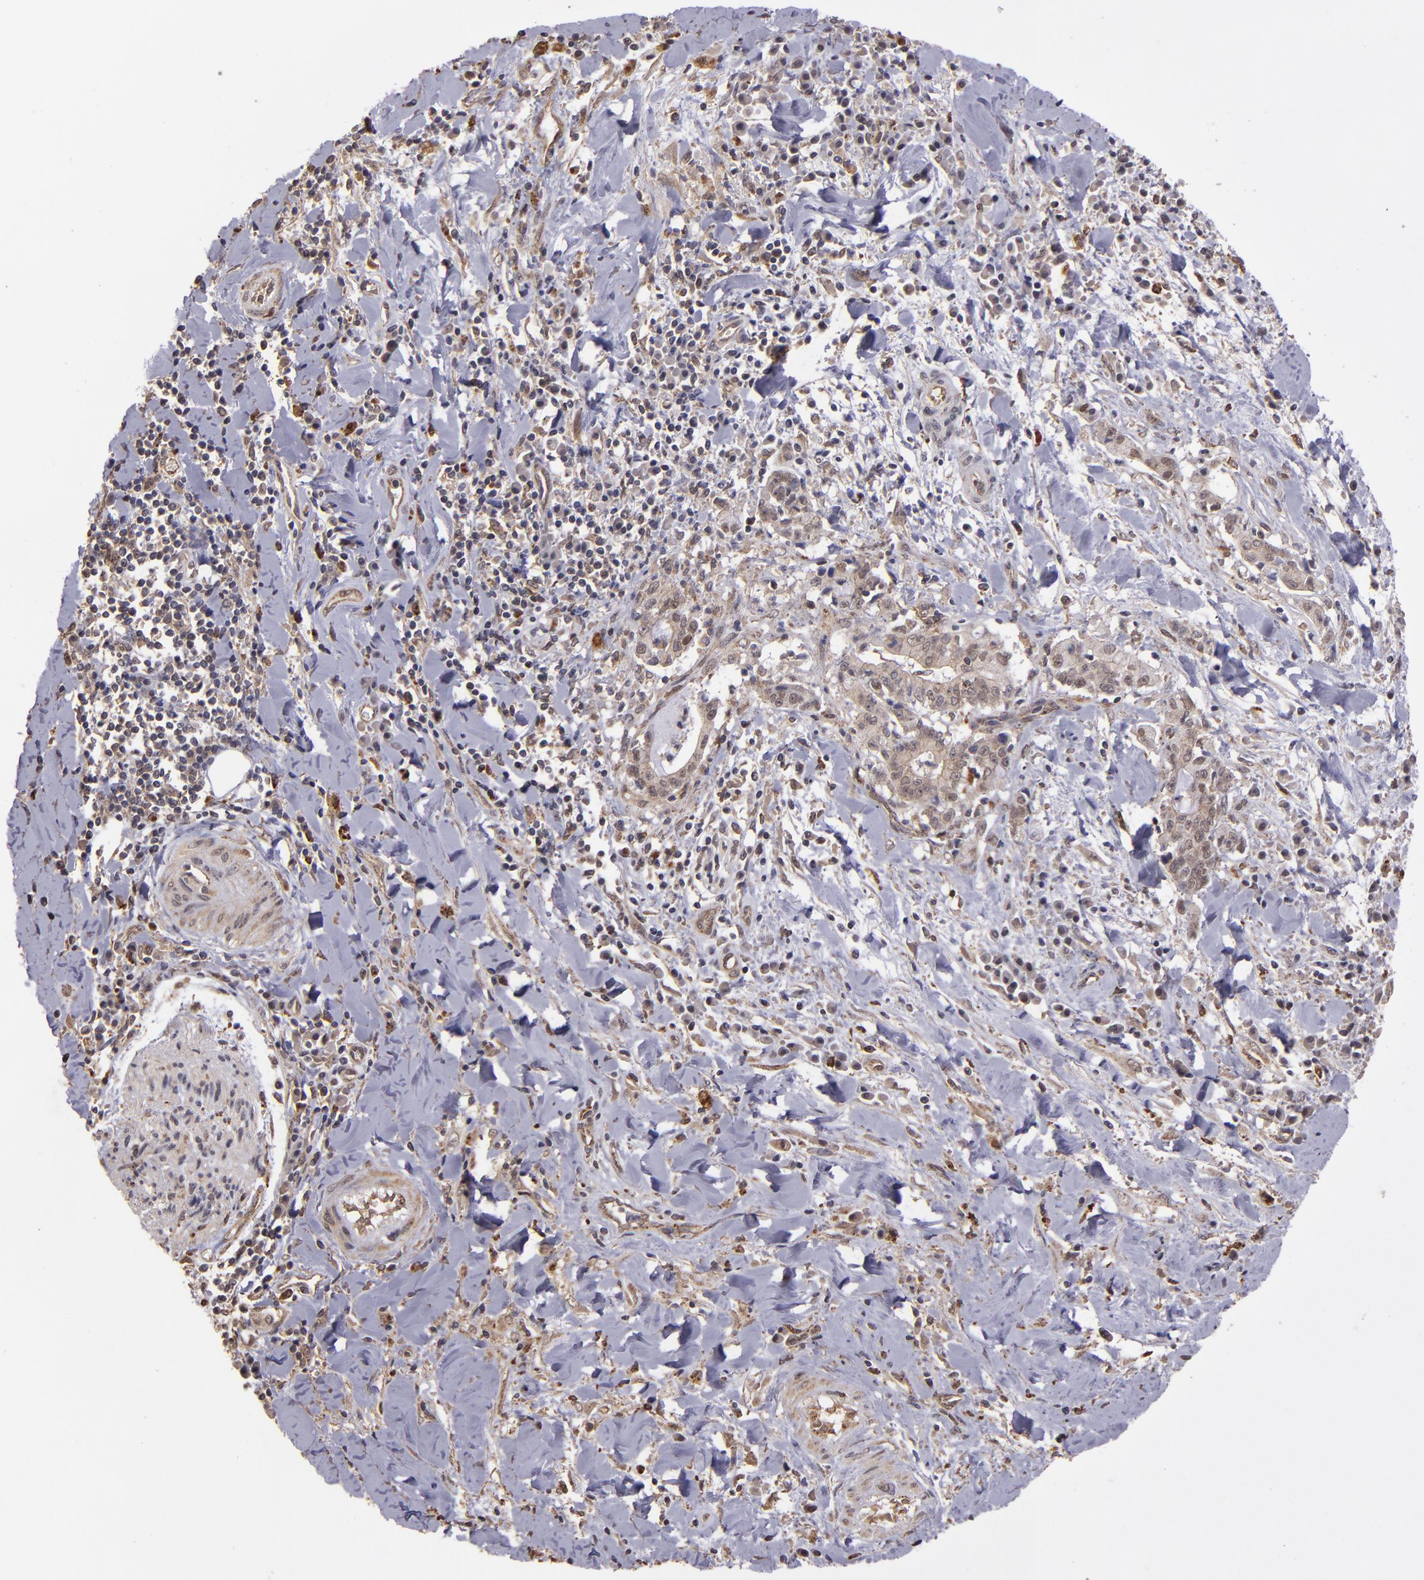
{"staining": {"intensity": "moderate", "quantity": ">75%", "location": "cytoplasmic/membranous"}, "tissue": "liver cancer", "cell_type": "Tumor cells", "image_type": "cancer", "snomed": [{"axis": "morphology", "description": "Cholangiocarcinoma"}, {"axis": "topography", "description": "Liver"}], "caption": "A histopathology image of human cholangiocarcinoma (liver) stained for a protein demonstrates moderate cytoplasmic/membranous brown staining in tumor cells.", "gene": "SIPA1L1", "patient": {"sex": "male", "age": 57}}